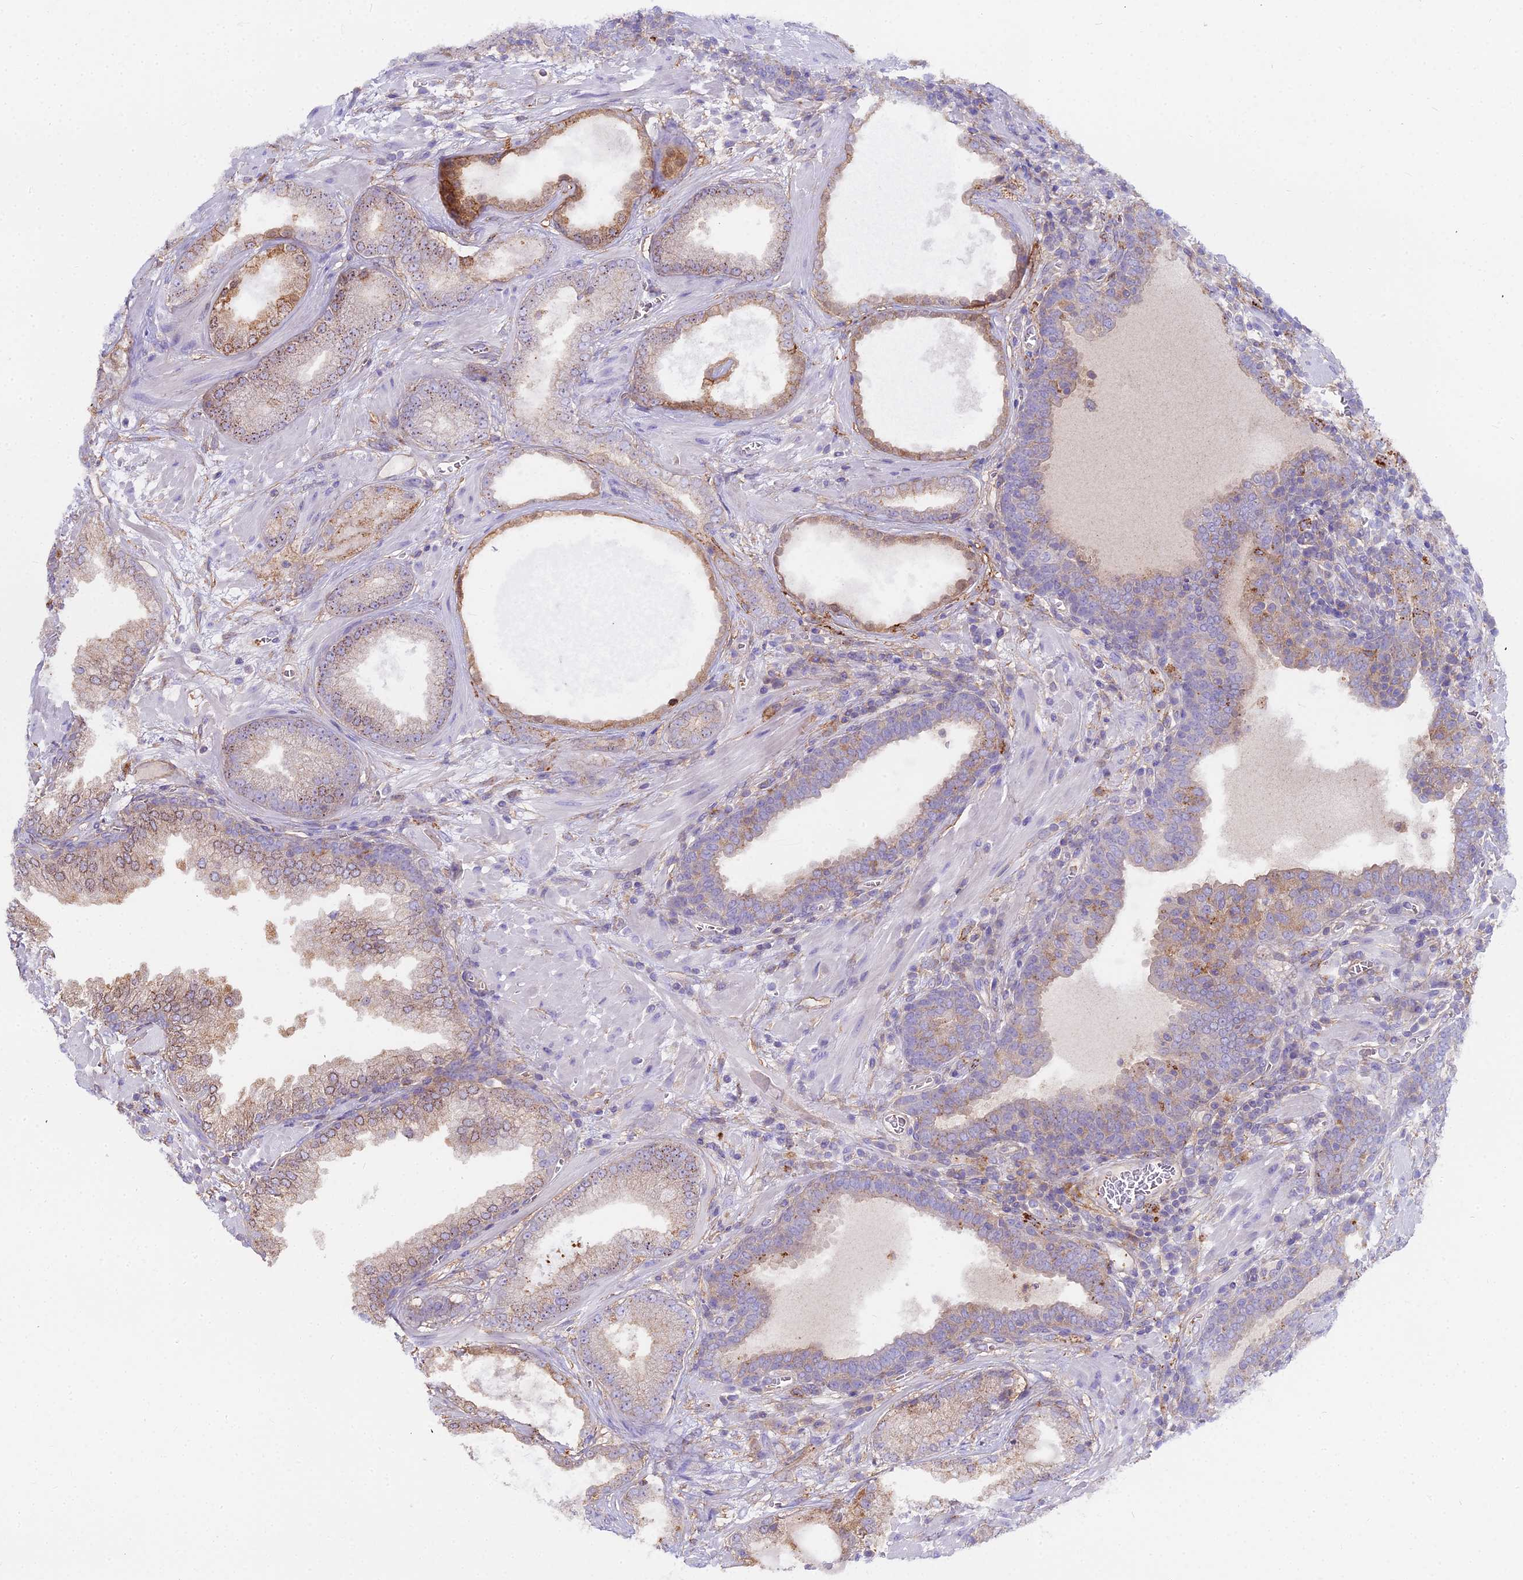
{"staining": {"intensity": "weak", "quantity": "<25%", "location": "cytoplasmic/membranous"}, "tissue": "prostate cancer", "cell_type": "Tumor cells", "image_type": "cancer", "snomed": [{"axis": "morphology", "description": "Adenocarcinoma, Low grade"}, {"axis": "topography", "description": "Prostate"}], "caption": "Prostate adenocarcinoma (low-grade) stained for a protein using immunohistochemistry (IHC) exhibits no staining tumor cells.", "gene": "GLYAT", "patient": {"sex": "male", "age": 57}}